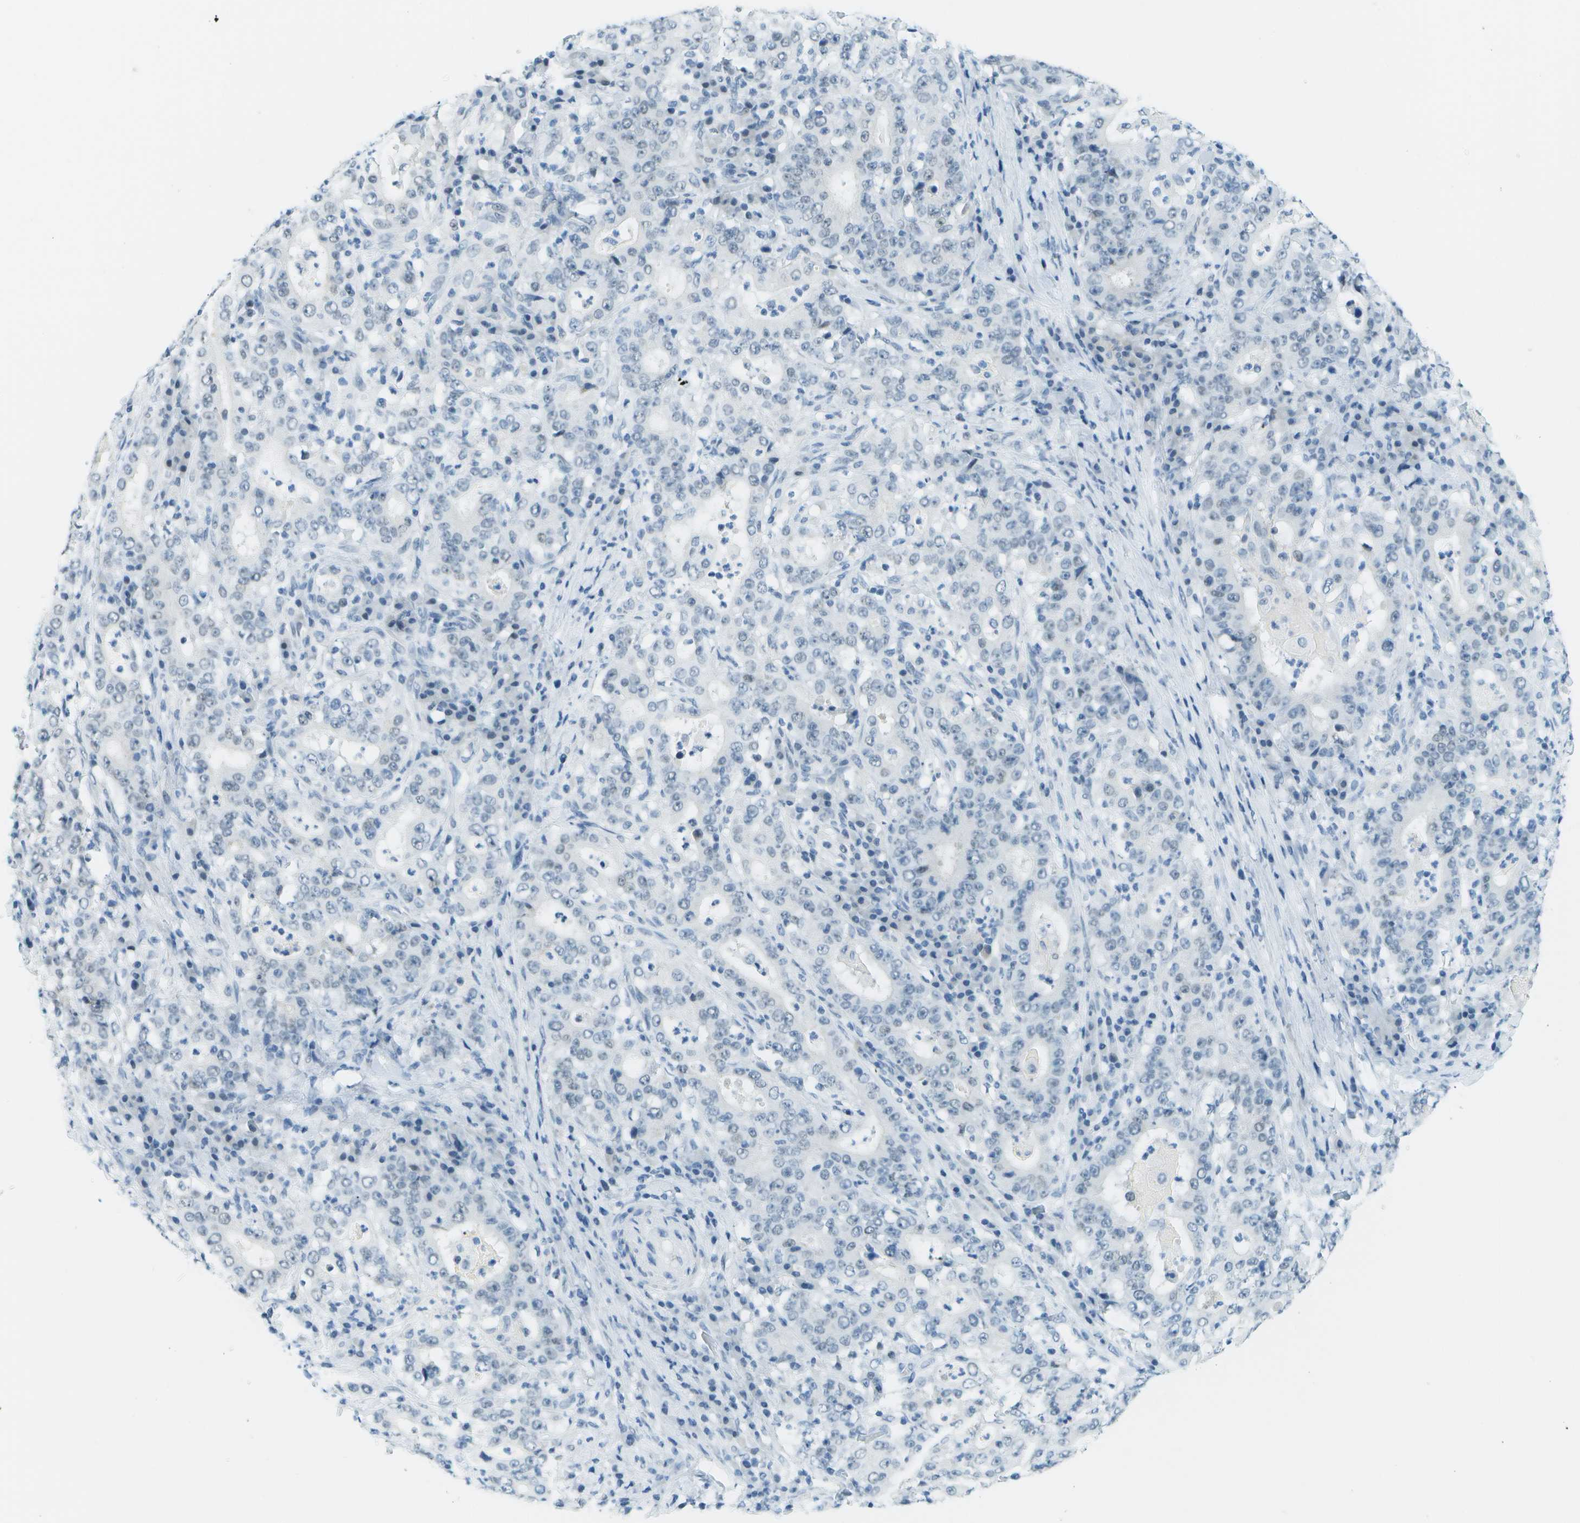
{"staining": {"intensity": "negative", "quantity": "none", "location": "none"}, "tissue": "stomach cancer", "cell_type": "Tumor cells", "image_type": "cancer", "snomed": [{"axis": "morphology", "description": "Normal tissue, NOS"}, {"axis": "morphology", "description": "Adenocarcinoma, NOS"}, {"axis": "topography", "description": "Stomach, upper"}, {"axis": "topography", "description": "Stomach"}], "caption": "Human stomach cancer stained for a protein using immunohistochemistry demonstrates no expression in tumor cells.", "gene": "NEK11", "patient": {"sex": "male", "age": 59}}